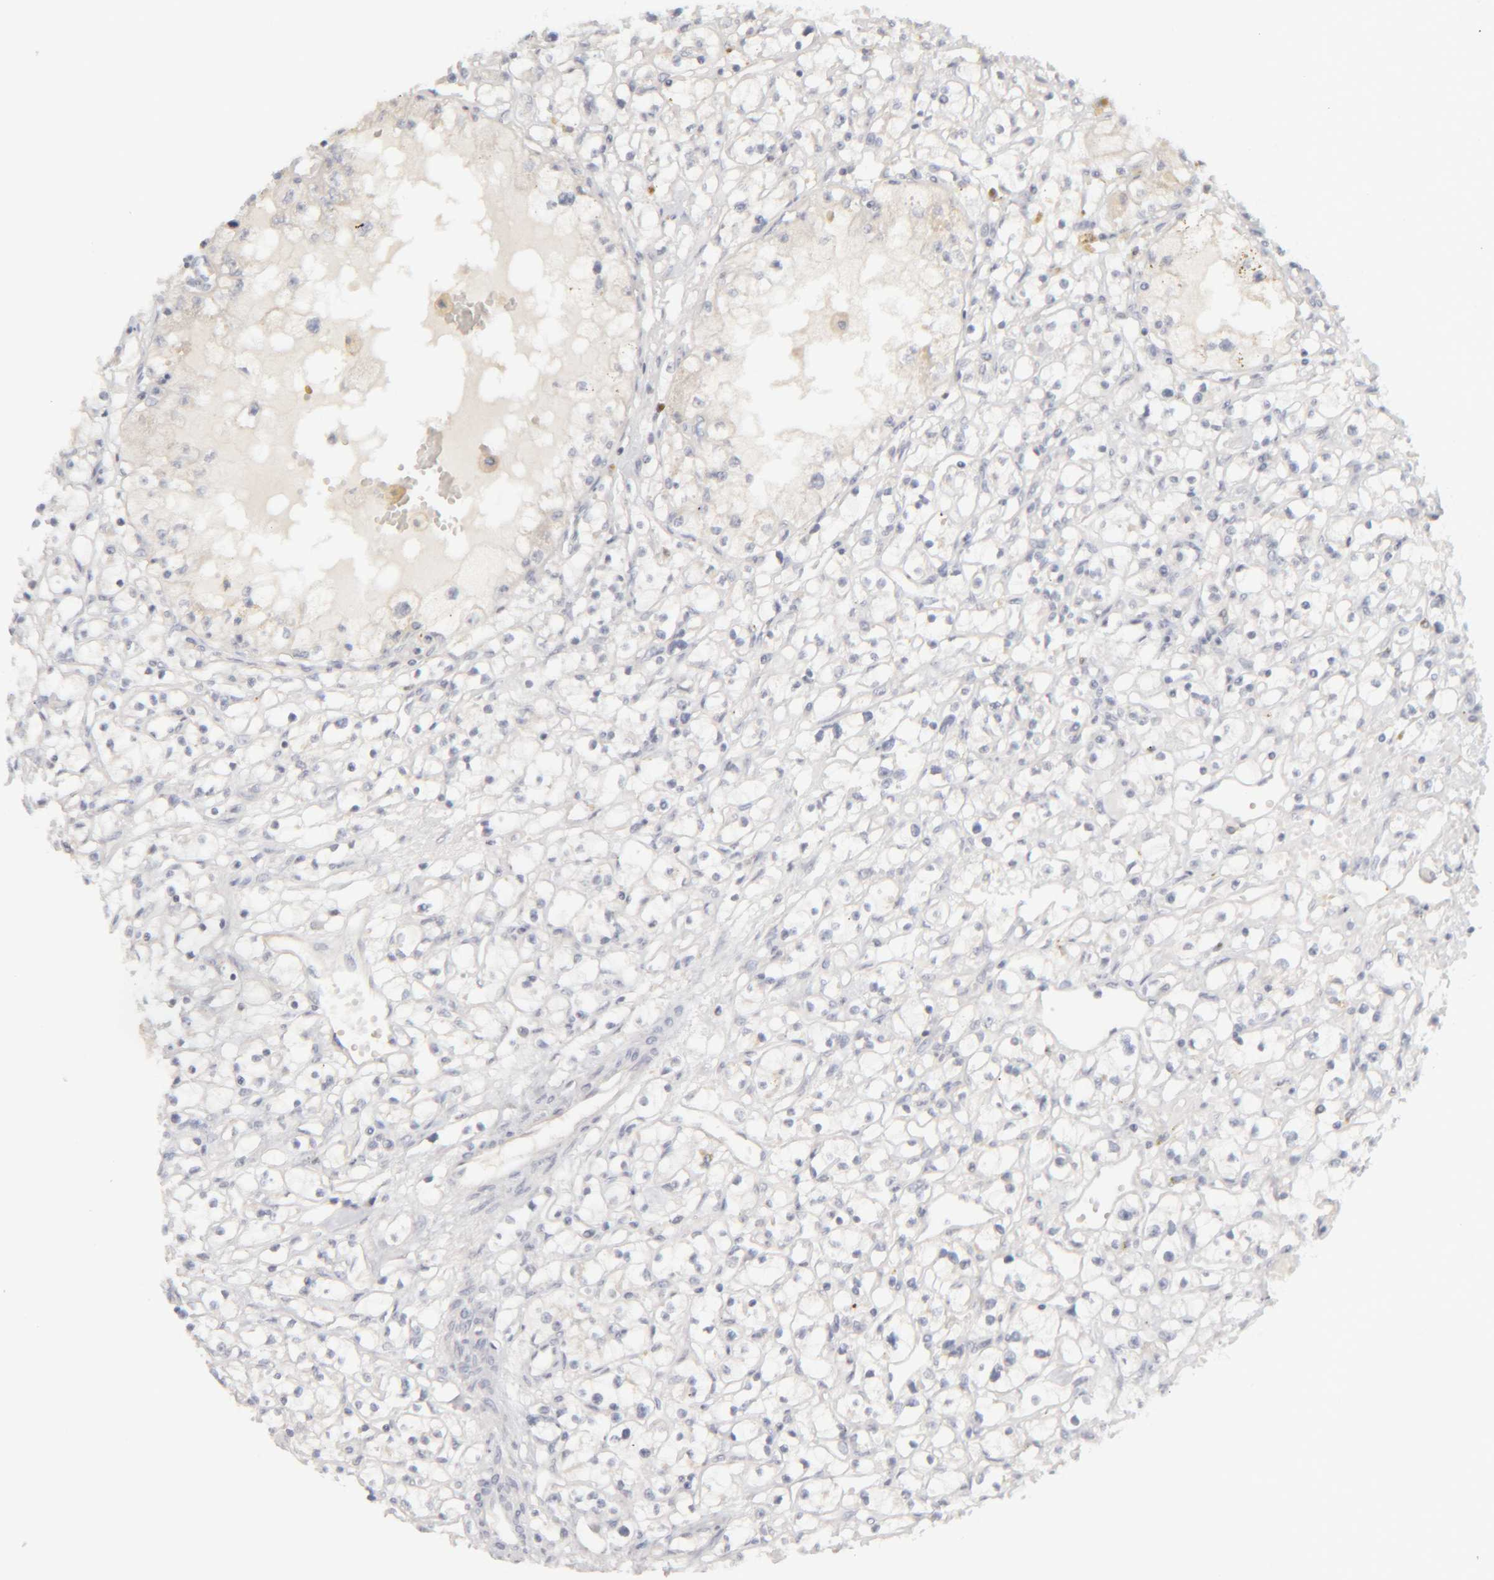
{"staining": {"intensity": "negative", "quantity": "none", "location": "none"}, "tissue": "renal cancer", "cell_type": "Tumor cells", "image_type": "cancer", "snomed": [{"axis": "morphology", "description": "Adenocarcinoma, NOS"}, {"axis": "topography", "description": "Kidney"}], "caption": "Immunohistochemical staining of renal adenocarcinoma exhibits no significant staining in tumor cells. (DAB (3,3'-diaminobenzidine) immunohistochemistry, high magnification).", "gene": "TMEM192", "patient": {"sex": "male", "age": 56}}